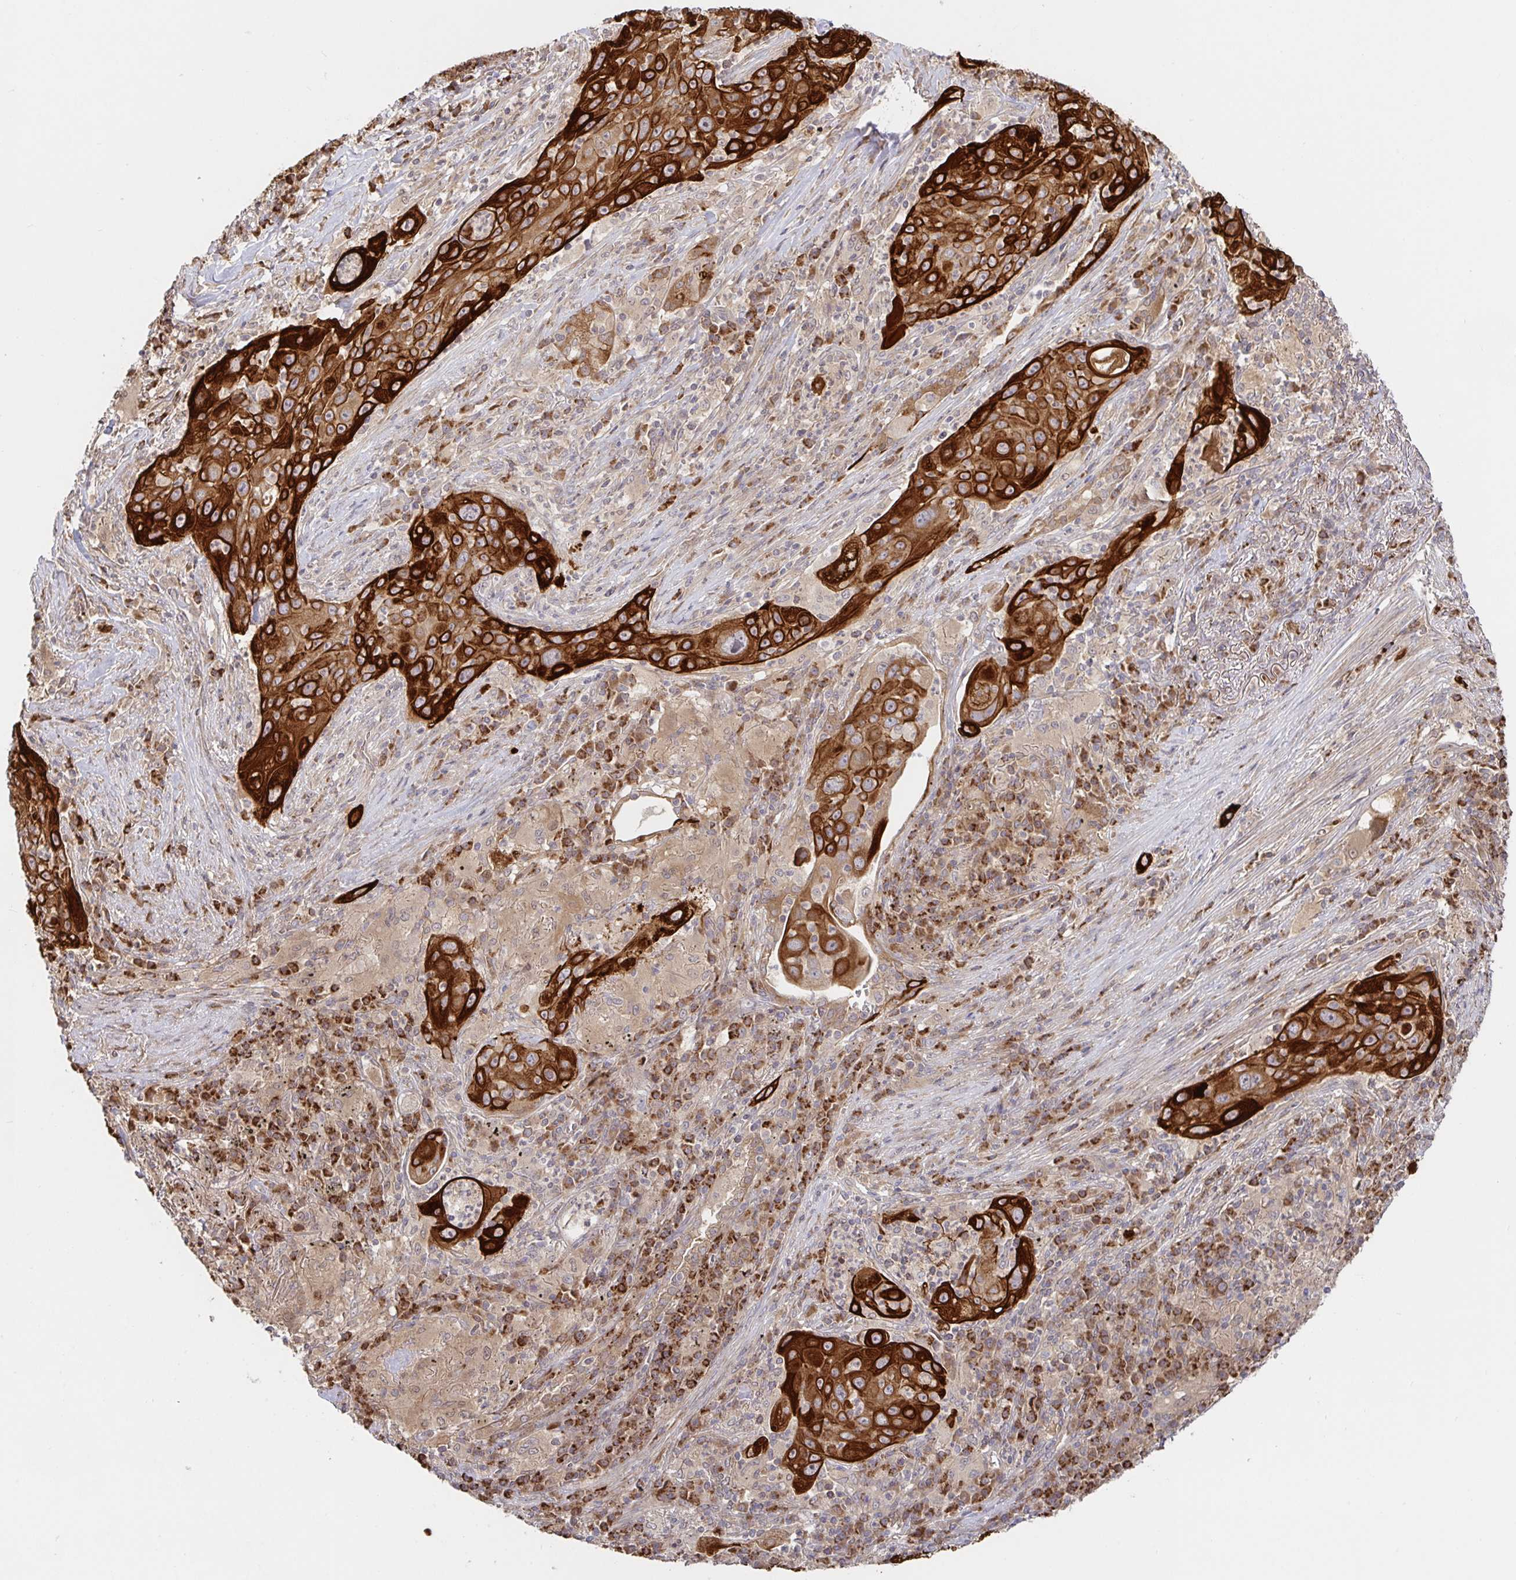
{"staining": {"intensity": "strong", "quantity": ">75%", "location": "cytoplasmic/membranous"}, "tissue": "lung cancer", "cell_type": "Tumor cells", "image_type": "cancer", "snomed": [{"axis": "morphology", "description": "Squamous cell carcinoma, NOS"}, {"axis": "topography", "description": "Lung"}], "caption": "IHC of human squamous cell carcinoma (lung) displays high levels of strong cytoplasmic/membranous staining in approximately >75% of tumor cells.", "gene": "AACS", "patient": {"sex": "female", "age": 59}}